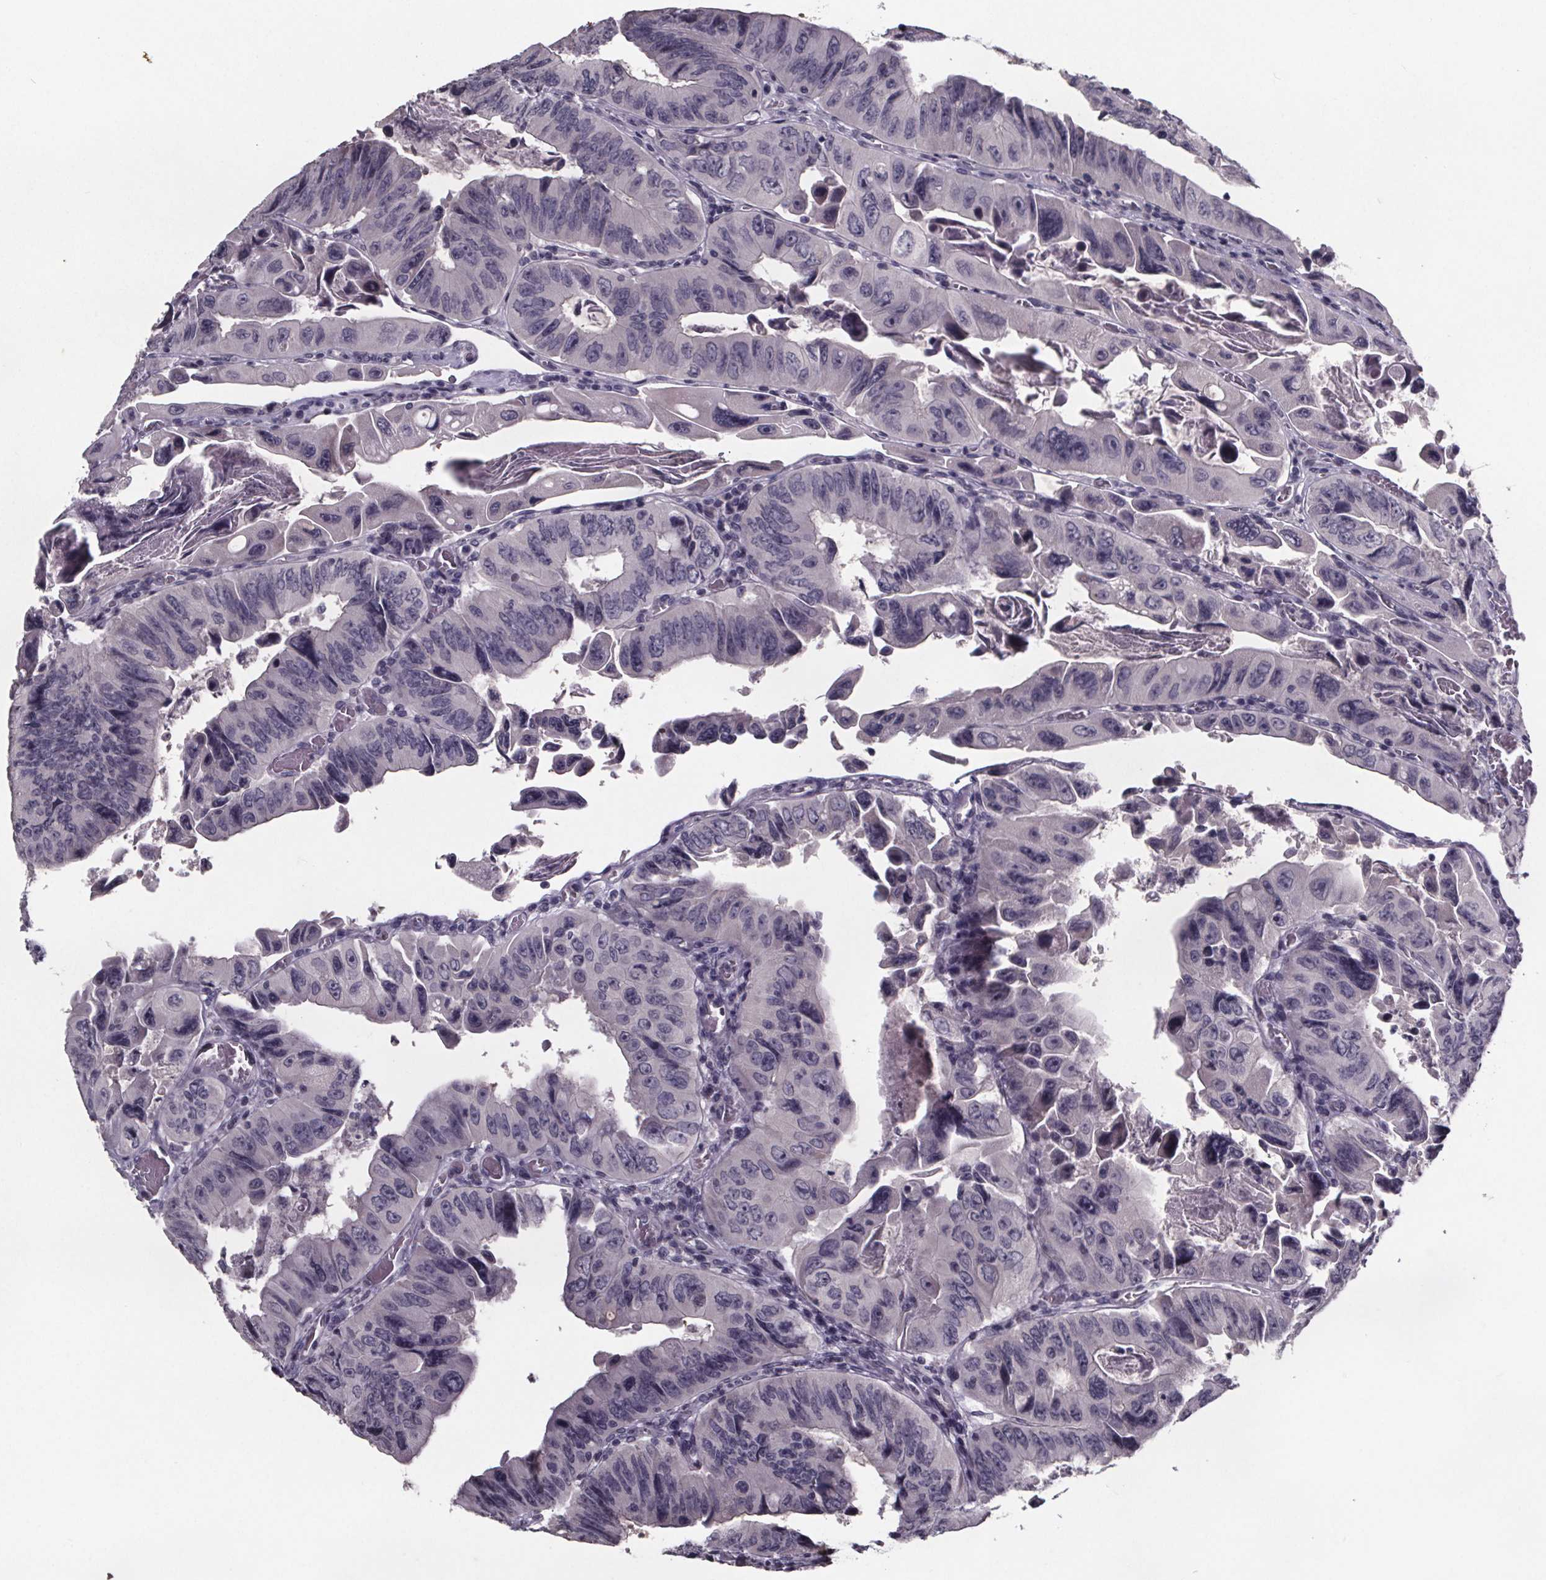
{"staining": {"intensity": "negative", "quantity": "none", "location": "none"}, "tissue": "colorectal cancer", "cell_type": "Tumor cells", "image_type": "cancer", "snomed": [{"axis": "morphology", "description": "Adenocarcinoma, NOS"}, {"axis": "topography", "description": "Colon"}], "caption": "There is no significant staining in tumor cells of colorectal cancer (adenocarcinoma).", "gene": "AR", "patient": {"sex": "female", "age": 84}}